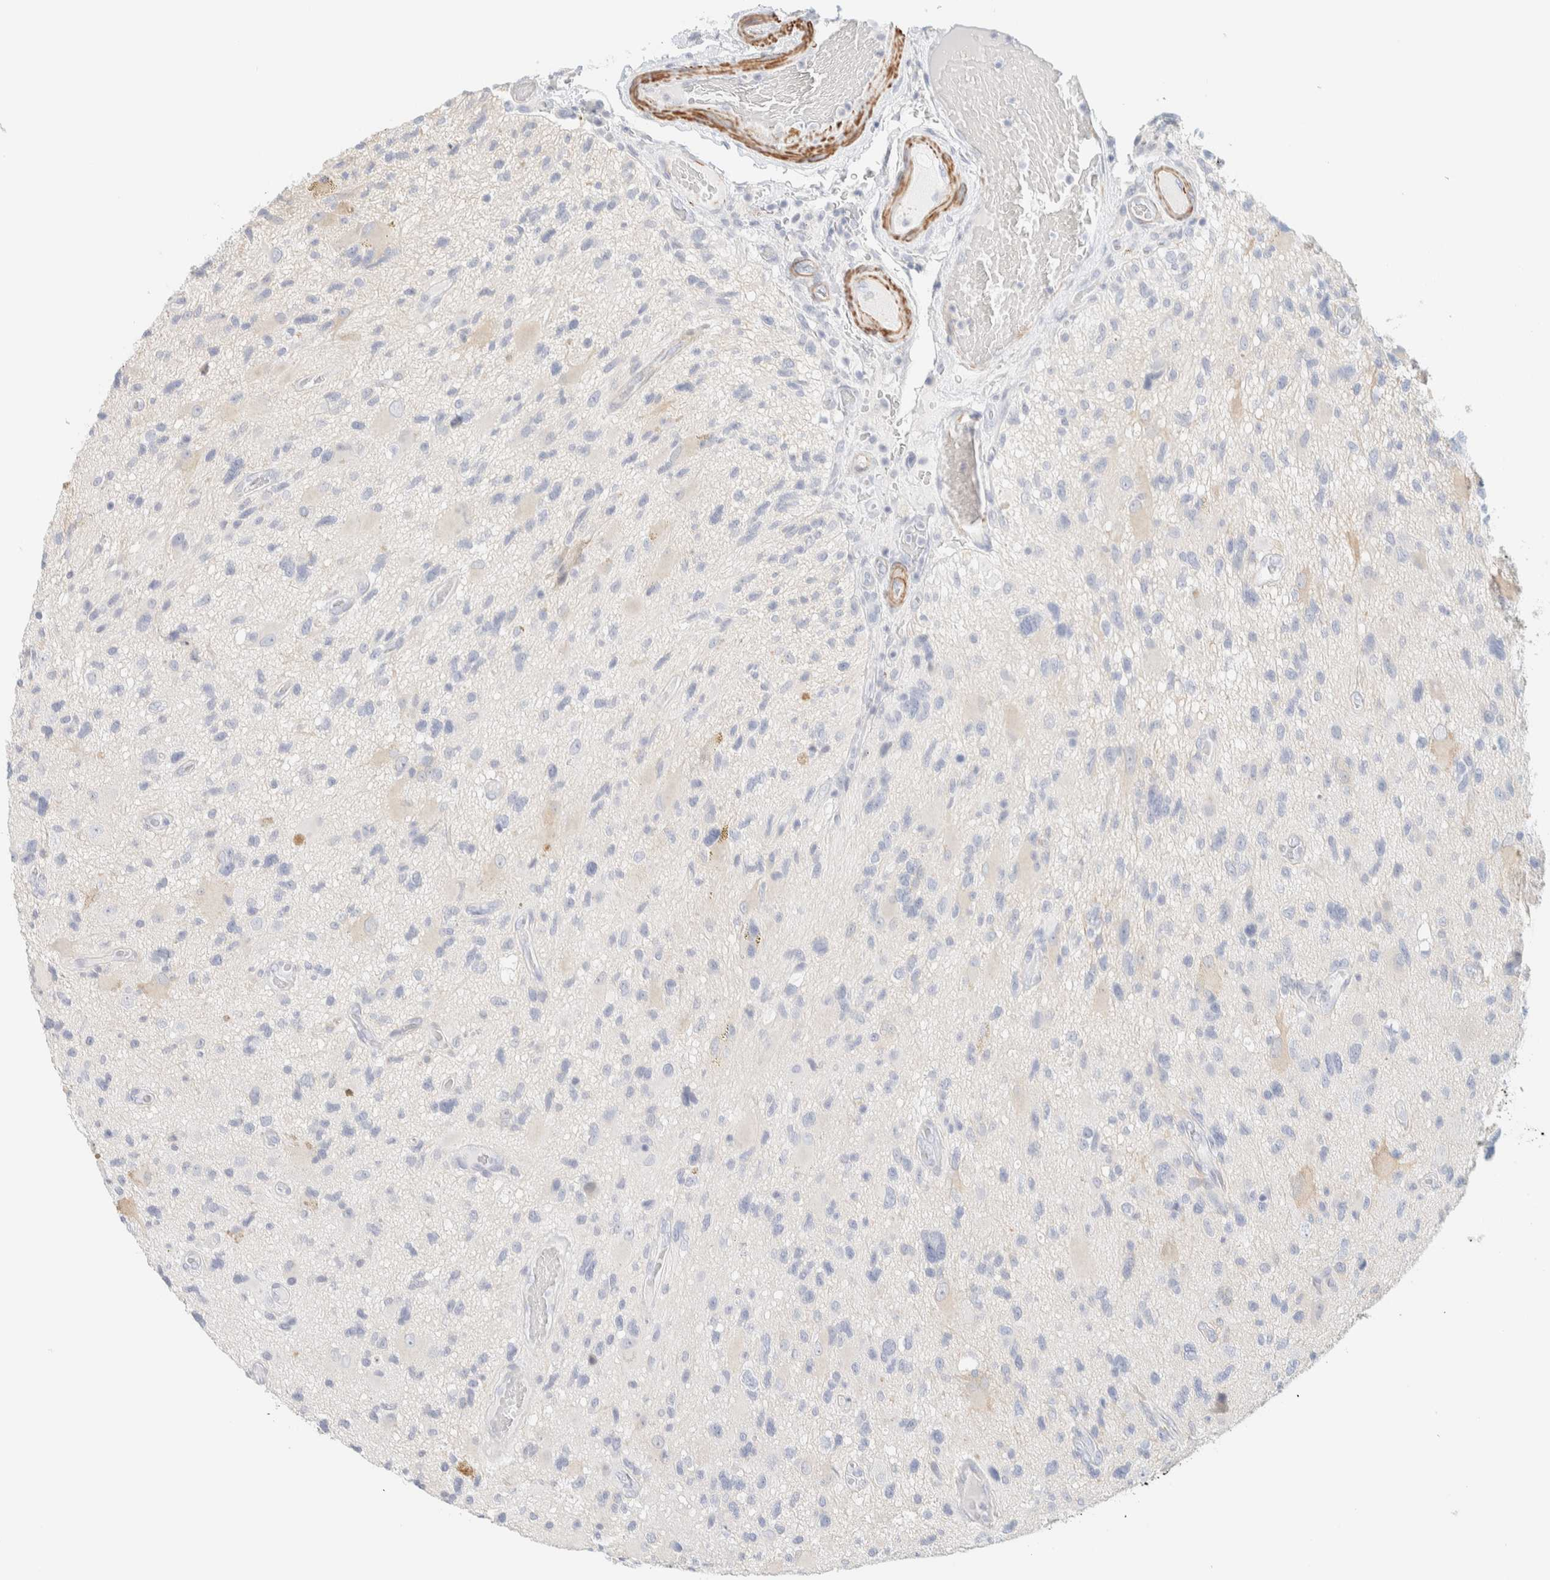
{"staining": {"intensity": "negative", "quantity": "none", "location": "none"}, "tissue": "glioma", "cell_type": "Tumor cells", "image_type": "cancer", "snomed": [{"axis": "morphology", "description": "Glioma, malignant, High grade"}, {"axis": "topography", "description": "Brain"}], "caption": "Human malignant glioma (high-grade) stained for a protein using IHC shows no expression in tumor cells.", "gene": "AFMID", "patient": {"sex": "male", "age": 33}}